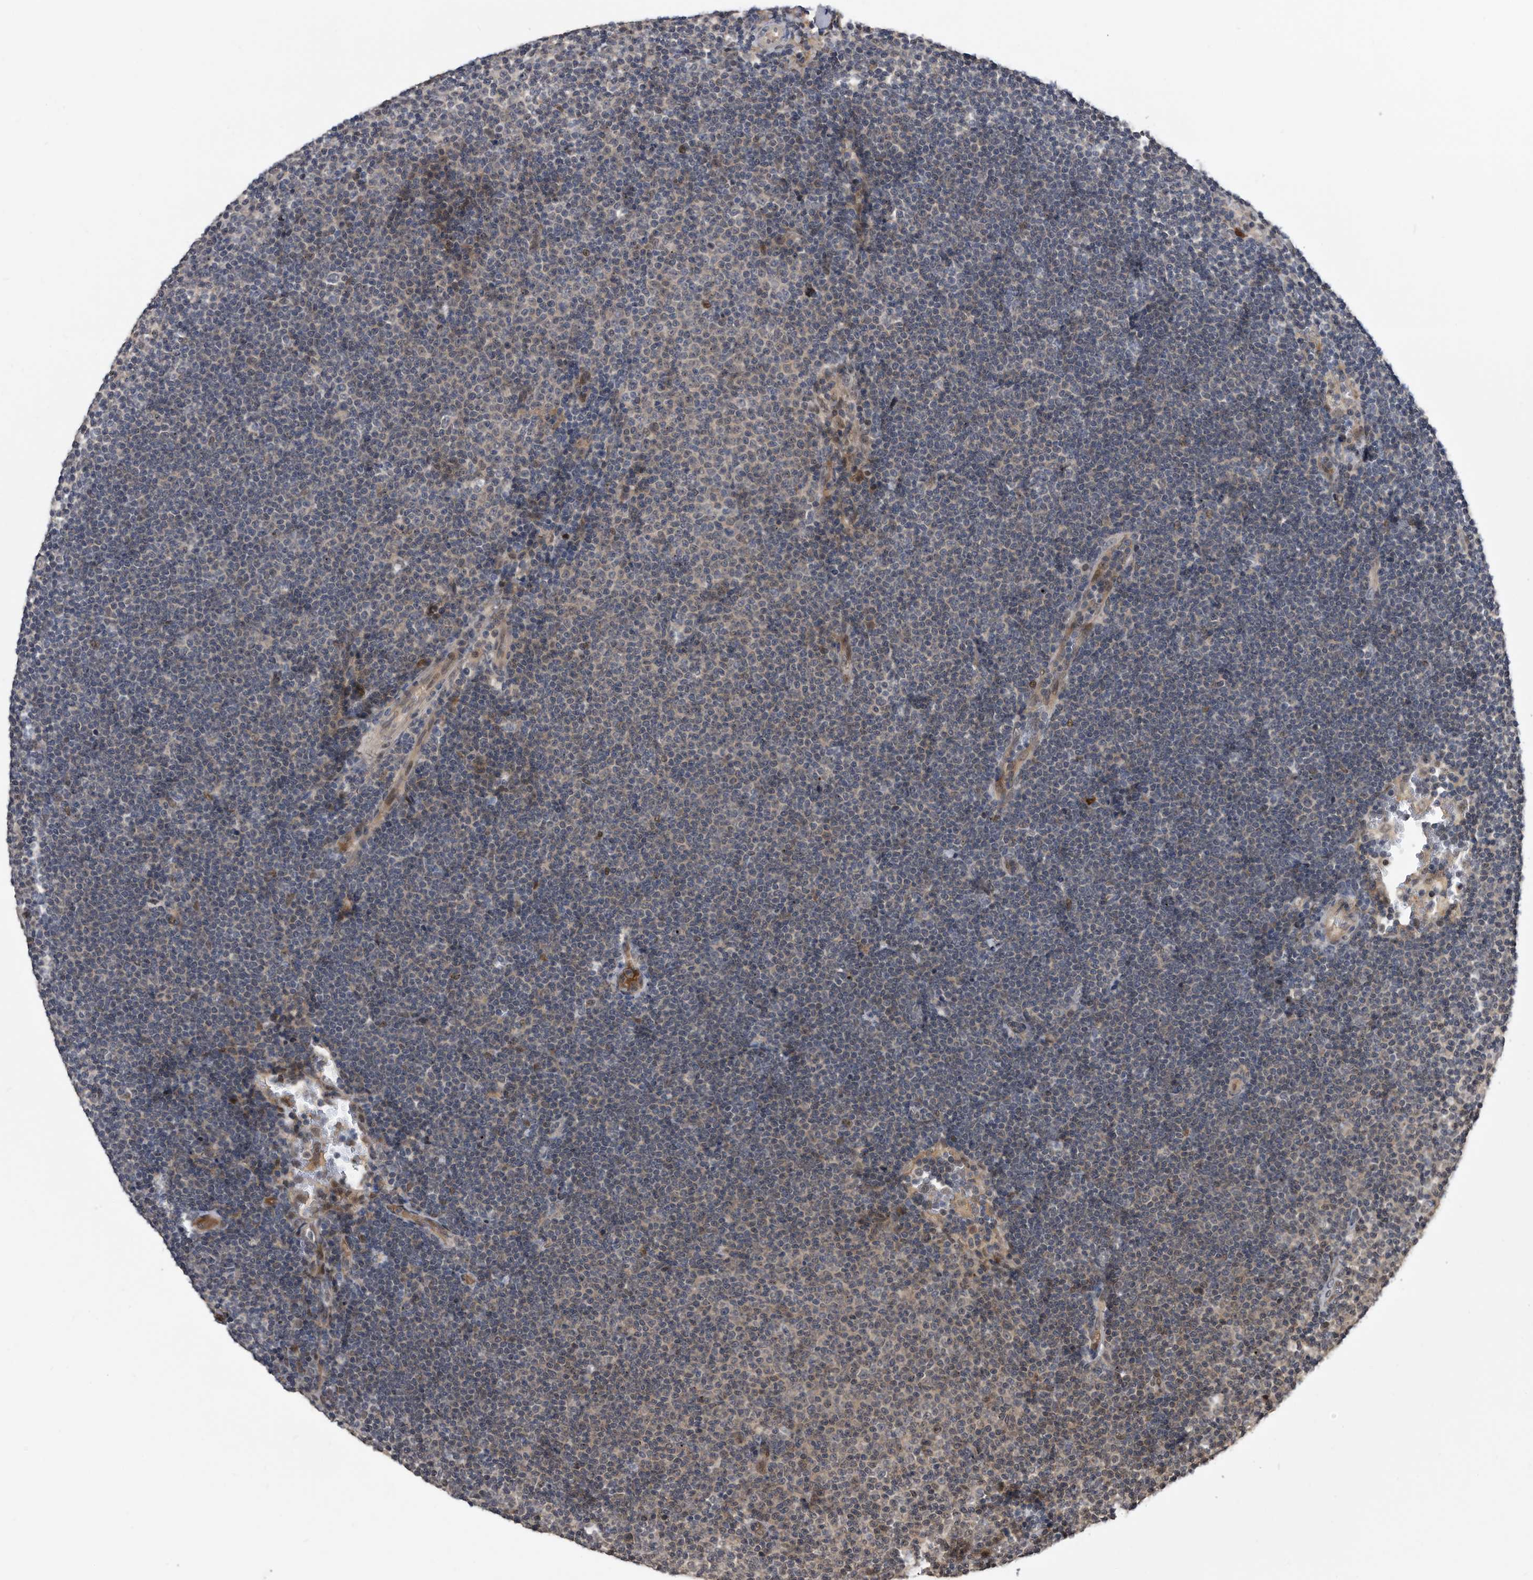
{"staining": {"intensity": "negative", "quantity": "none", "location": "none"}, "tissue": "lymphoma", "cell_type": "Tumor cells", "image_type": "cancer", "snomed": [{"axis": "morphology", "description": "Malignant lymphoma, non-Hodgkin's type, Low grade"}, {"axis": "topography", "description": "Lymph node"}], "caption": "A high-resolution micrograph shows immunohistochemistry (IHC) staining of low-grade malignant lymphoma, non-Hodgkin's type, which shows no significant expression in tumor cells.", "gene": "RAD23B", "patient": {"sex": "female", "age": 53}}